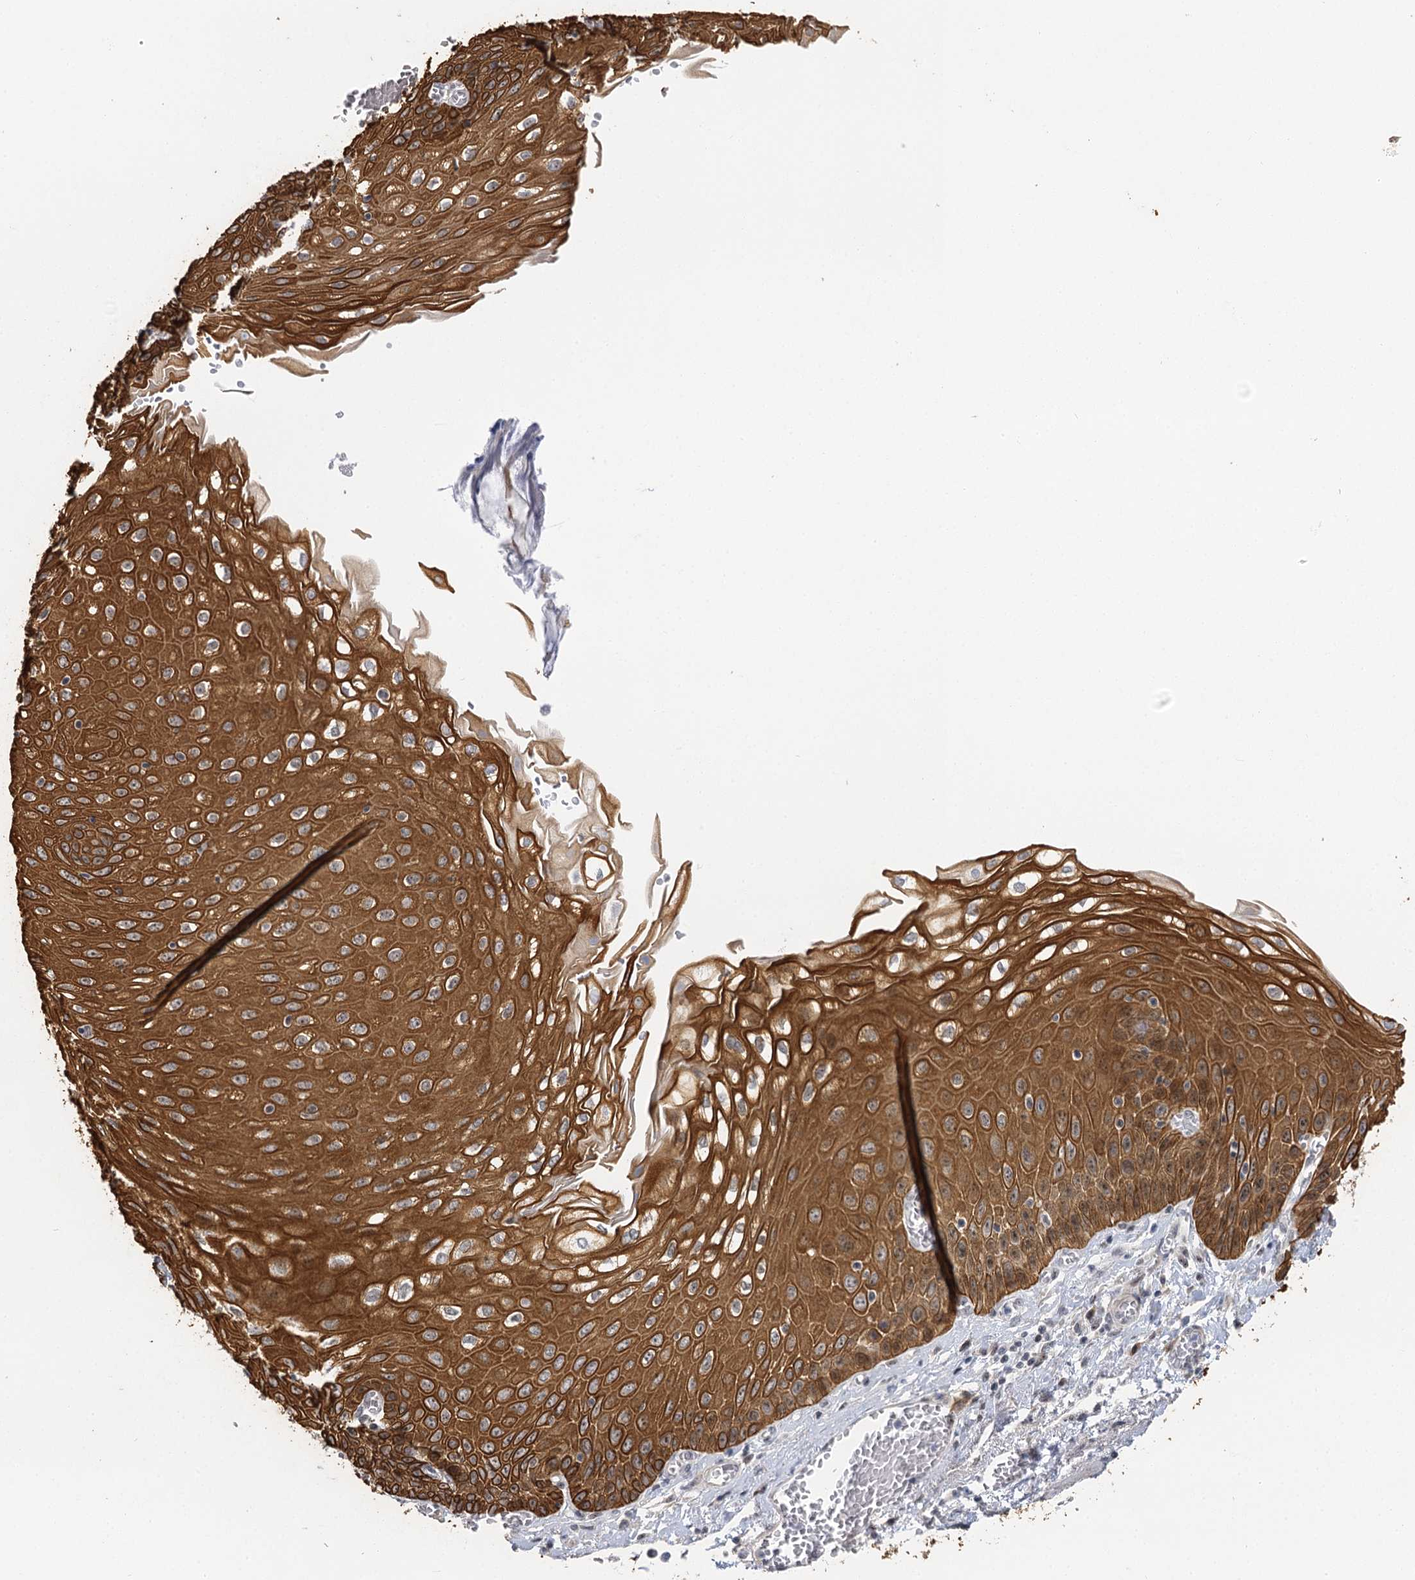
{"staining": {"intensity": "strong", "quantity": ">75%", "location": "cytoplasmic/membranous"}, "tissue": "esophagus", "cell_type": "Squamous epithelial cells", "image_type": "normal", "snomed": [{"axis": "morphology", "description": "Normal tissue, NOS"}, {"axis": "topography", "description": "Esophagus"}], "caption": "Protein staining of benign esophagus shows strong cytoplasmic/membranous expression in about >75% of squamous epithelial cells.", "gene": "IL11RA", "patient": {"sex": "male", "age": 81}}